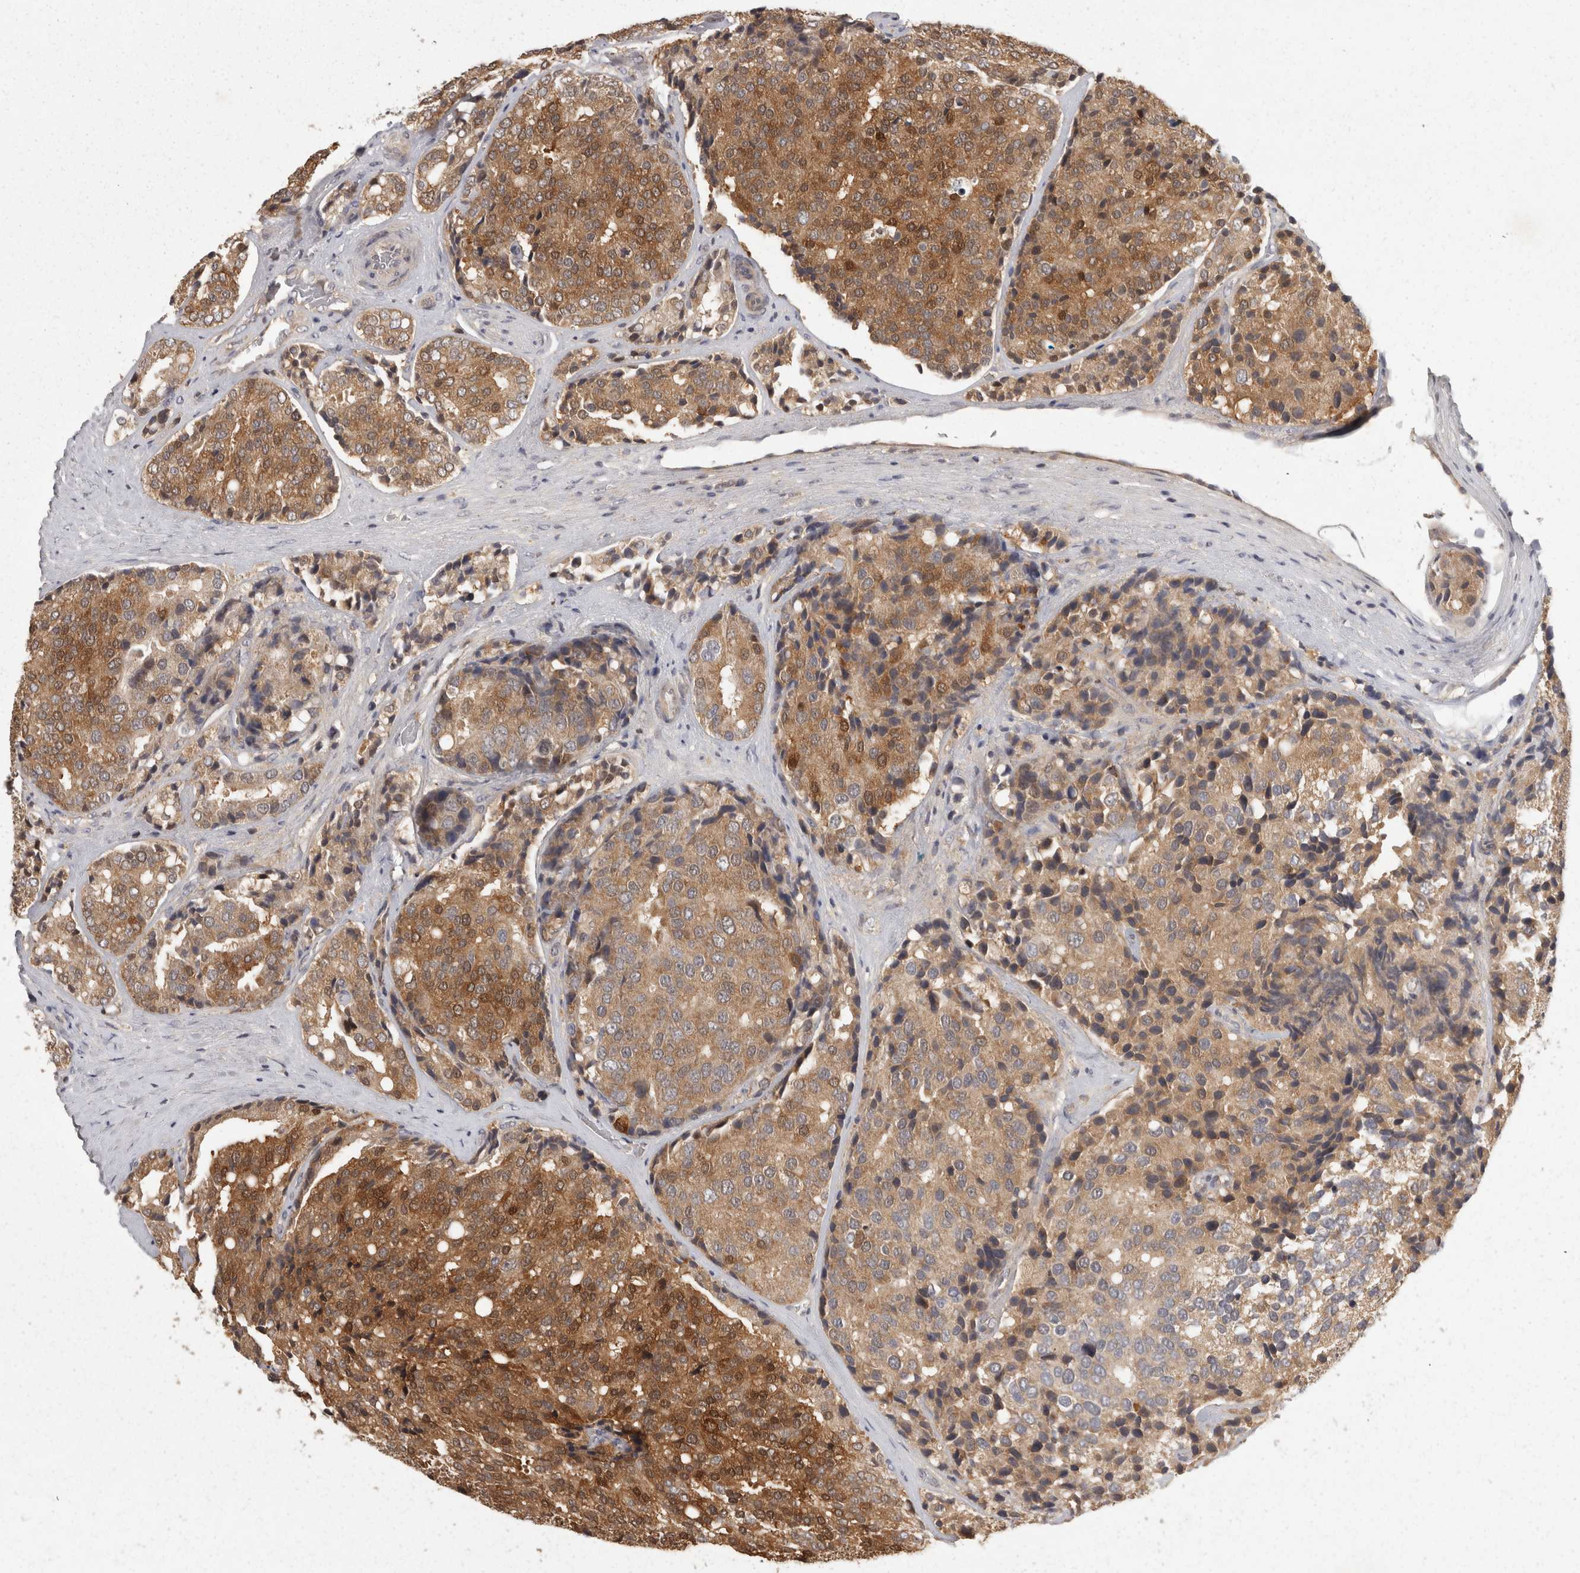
{"staining": {"intensity": "moderate", "quantity": ">75%", "location": "cytoplasmic/membranous"}, "tissue": "prostate cancer", "cell_type": "Tumor cells", "image_type": "cancer", "snomed": [{"axis": "morphology", "description": "Adenocarcinoma, High grade"}, {"axis": "topography", "description": "Prostate"}], "caption": "There is medium levels of moderate cytoplasmic/membranous positivity in tumor cells of prostate adenocarcinoma (high-grade), as demonstrated by immunohistochemical staining (brown color).", "gene": "ACAT2", "patient": {"sex": "male", "age": 50}}